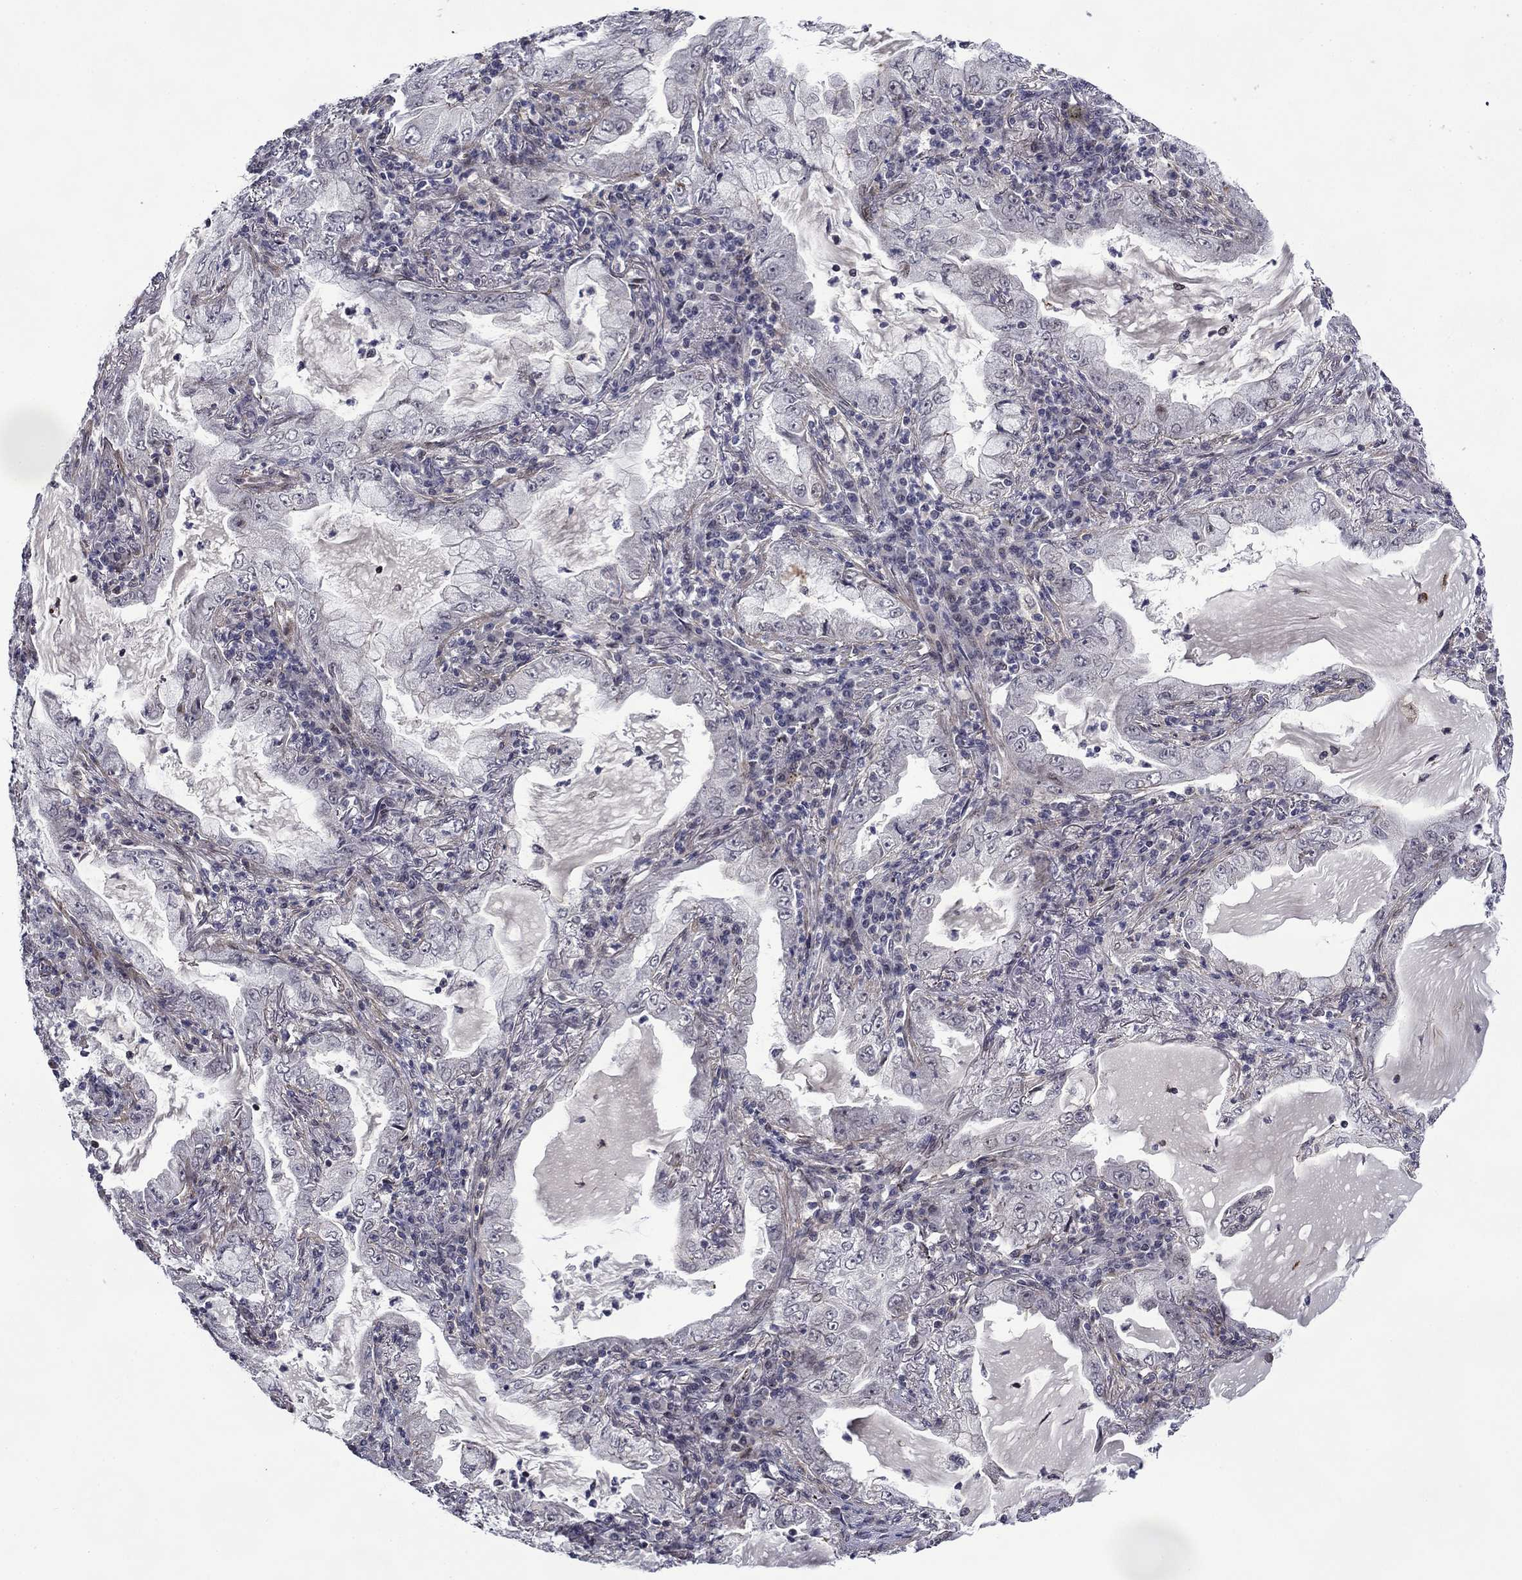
{"staining": {"intensity": "negative", "quantity": "none", "location": "none"}, "tissue": "lung cancer", "cell_type": "Tumor cells", "image_type": "cancer", "snomed": [{"axis": "morphology", "description": "Adenocarcinoma, NOS"}, {"axis": "topography", "description": "Lung"}], "caption": "Tumor cells show no significant protein positivity in lung cancer.", "gene": "B3GAT1", "patient": {"sex": "female", "age": 73}}